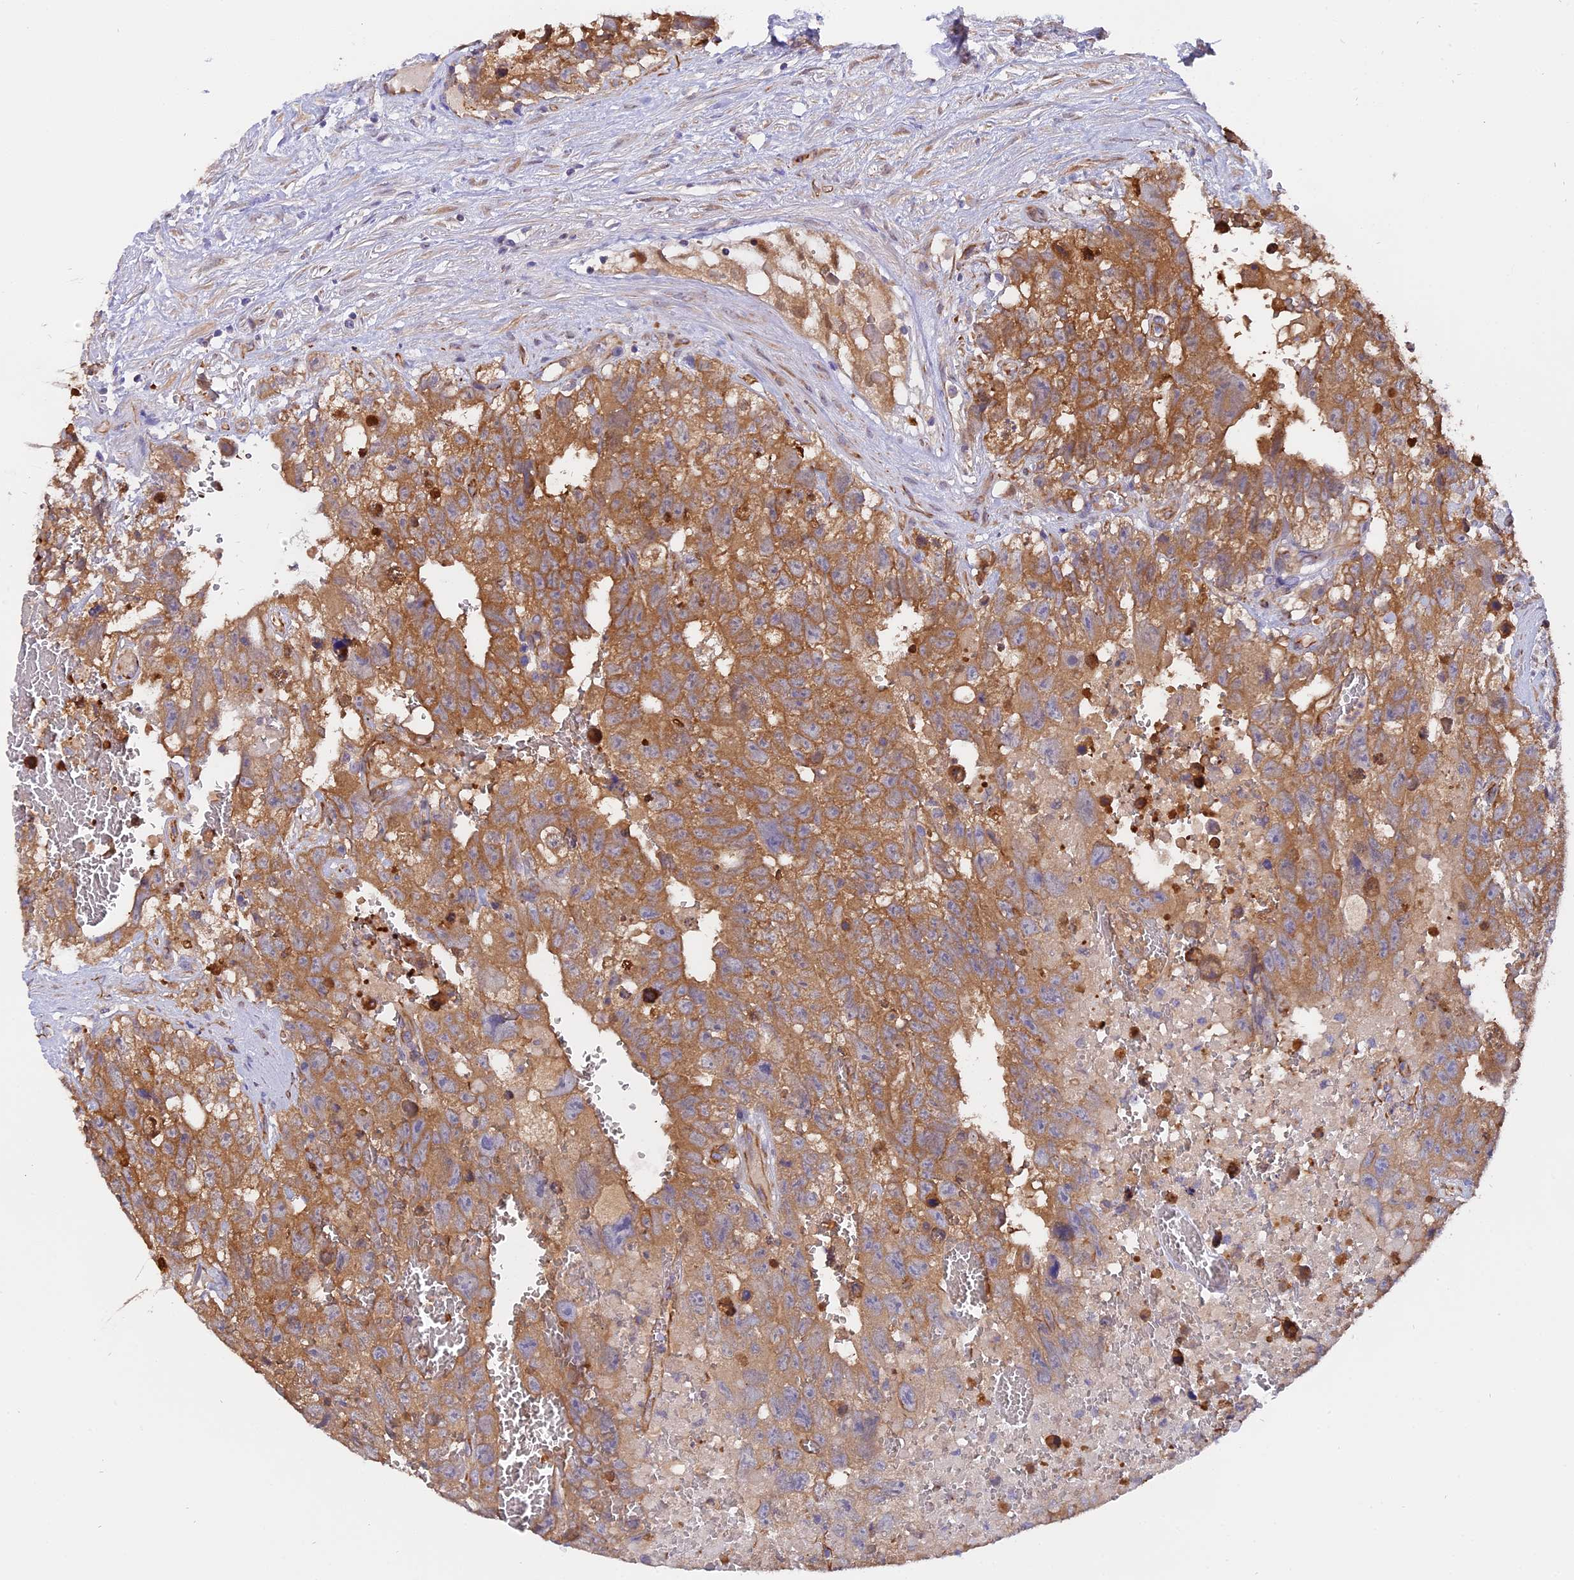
{"staining": {"intensity": "moderate", "quantity": ">75%", "location": "cytoplasmic/membranous"}, "tissue": "testis cancer", "cell_type": "Tumor cells", "image_type": "cancer", "snomed": [{"axis": "morphology", "description": "Carcinoma, Embryonal, NOS"}, {"axis": "topography", "description": "Testis"}], "caption": "Testis cancer tissue reveals moderate cytoplasmic/membranous staining in approximately >75% of tumor cells, visualized by immunohistochemistry.", "gene": "FAM118B", "patient": {"sex": "male", "age": 26}}